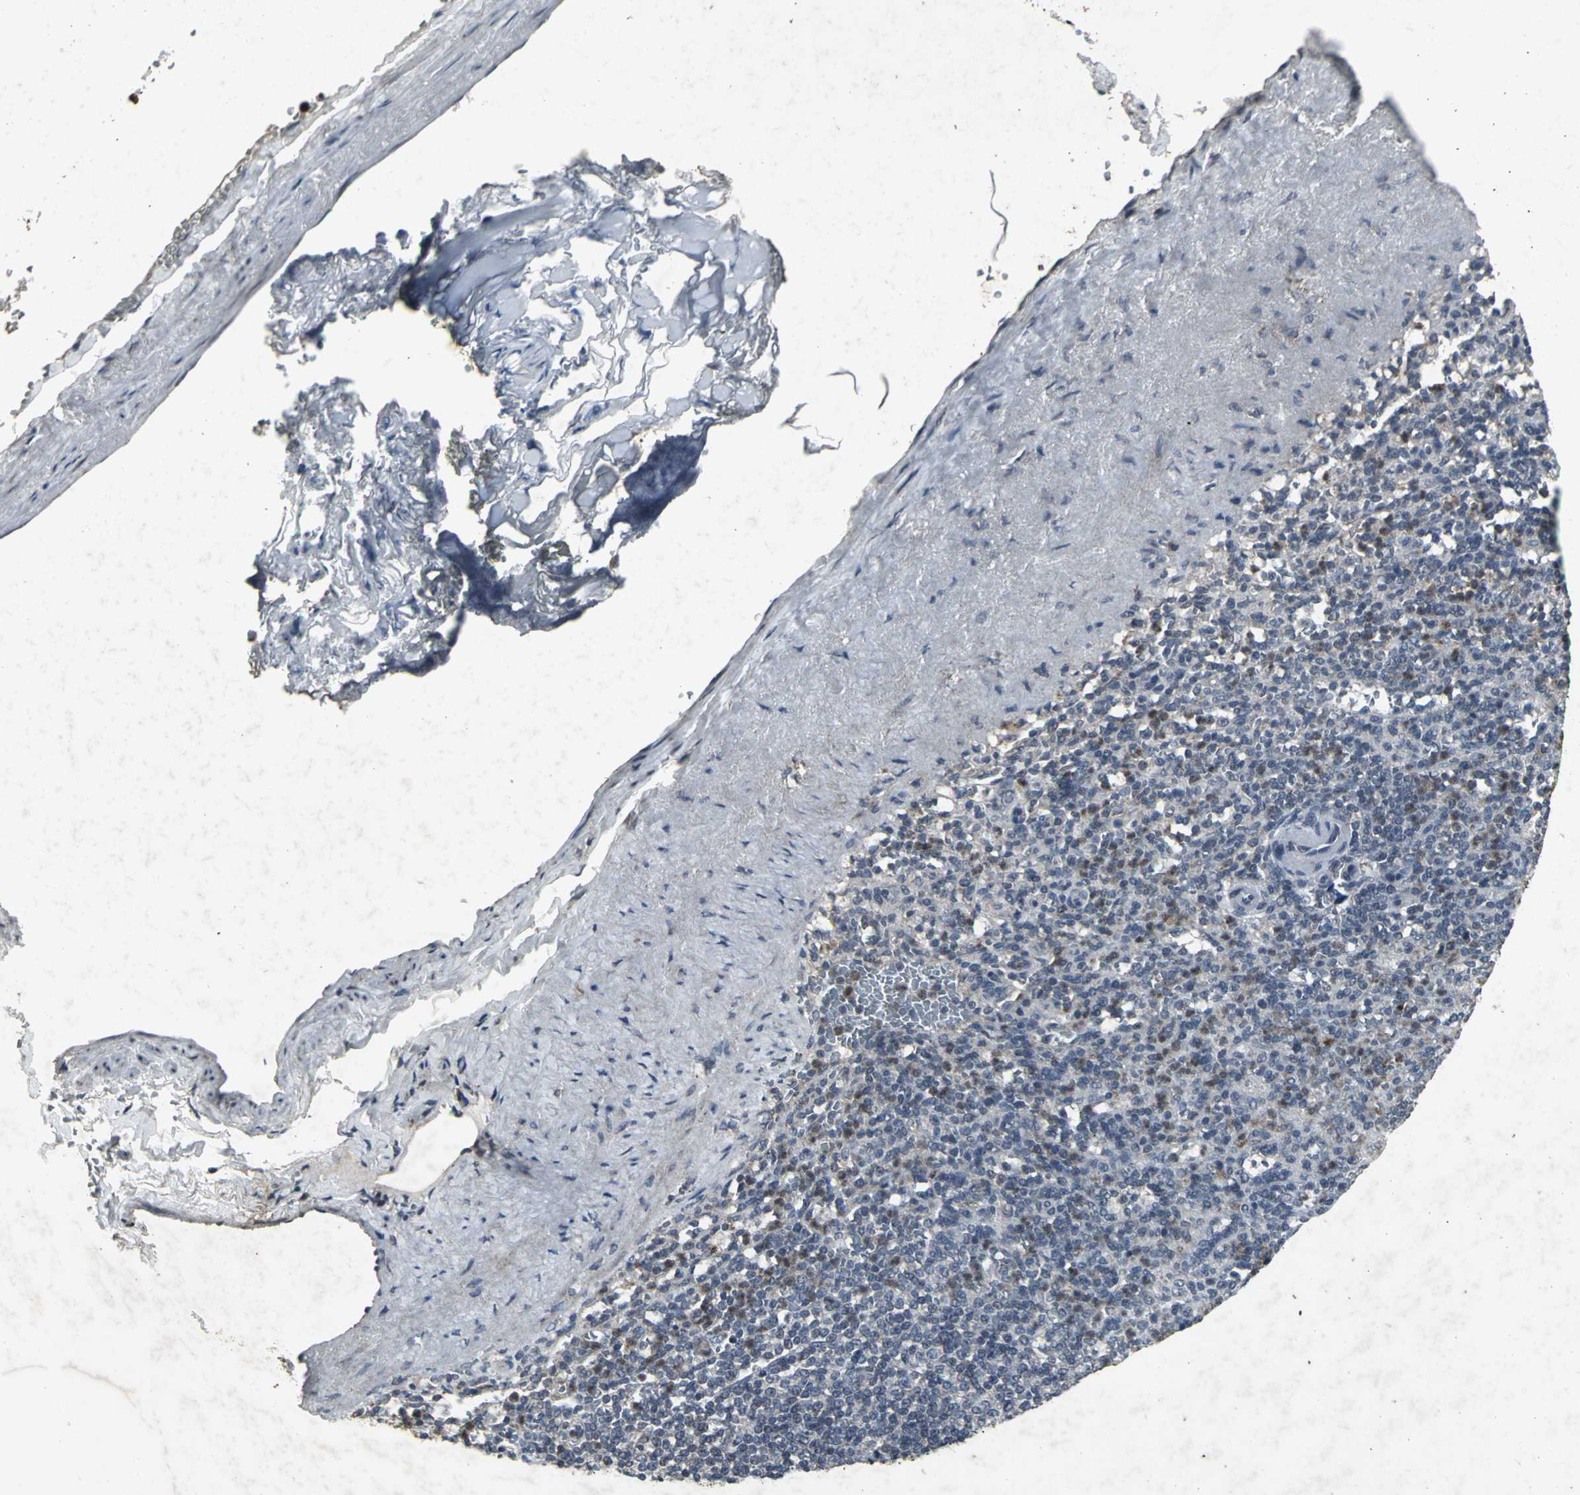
{"staining": {"intensity": "negative", "quantity": "none", "location": "none"}, "tissue": "spleen", "cell_type": "Cells in red pulp", "image_type": "normal", "snomed": [{"axis": "morphology", "description": "Normal tissue, NOS"}, {"axis": "topography", "description": "Spleen"}], "caption": "Immunohistochemistry micrograph of benign spleen: human spleen stained with DAB exhibits no significant protein expression in cells in red pulp.", "gene": "BMP4", "patient": {"sex": "female", "age": 74}}